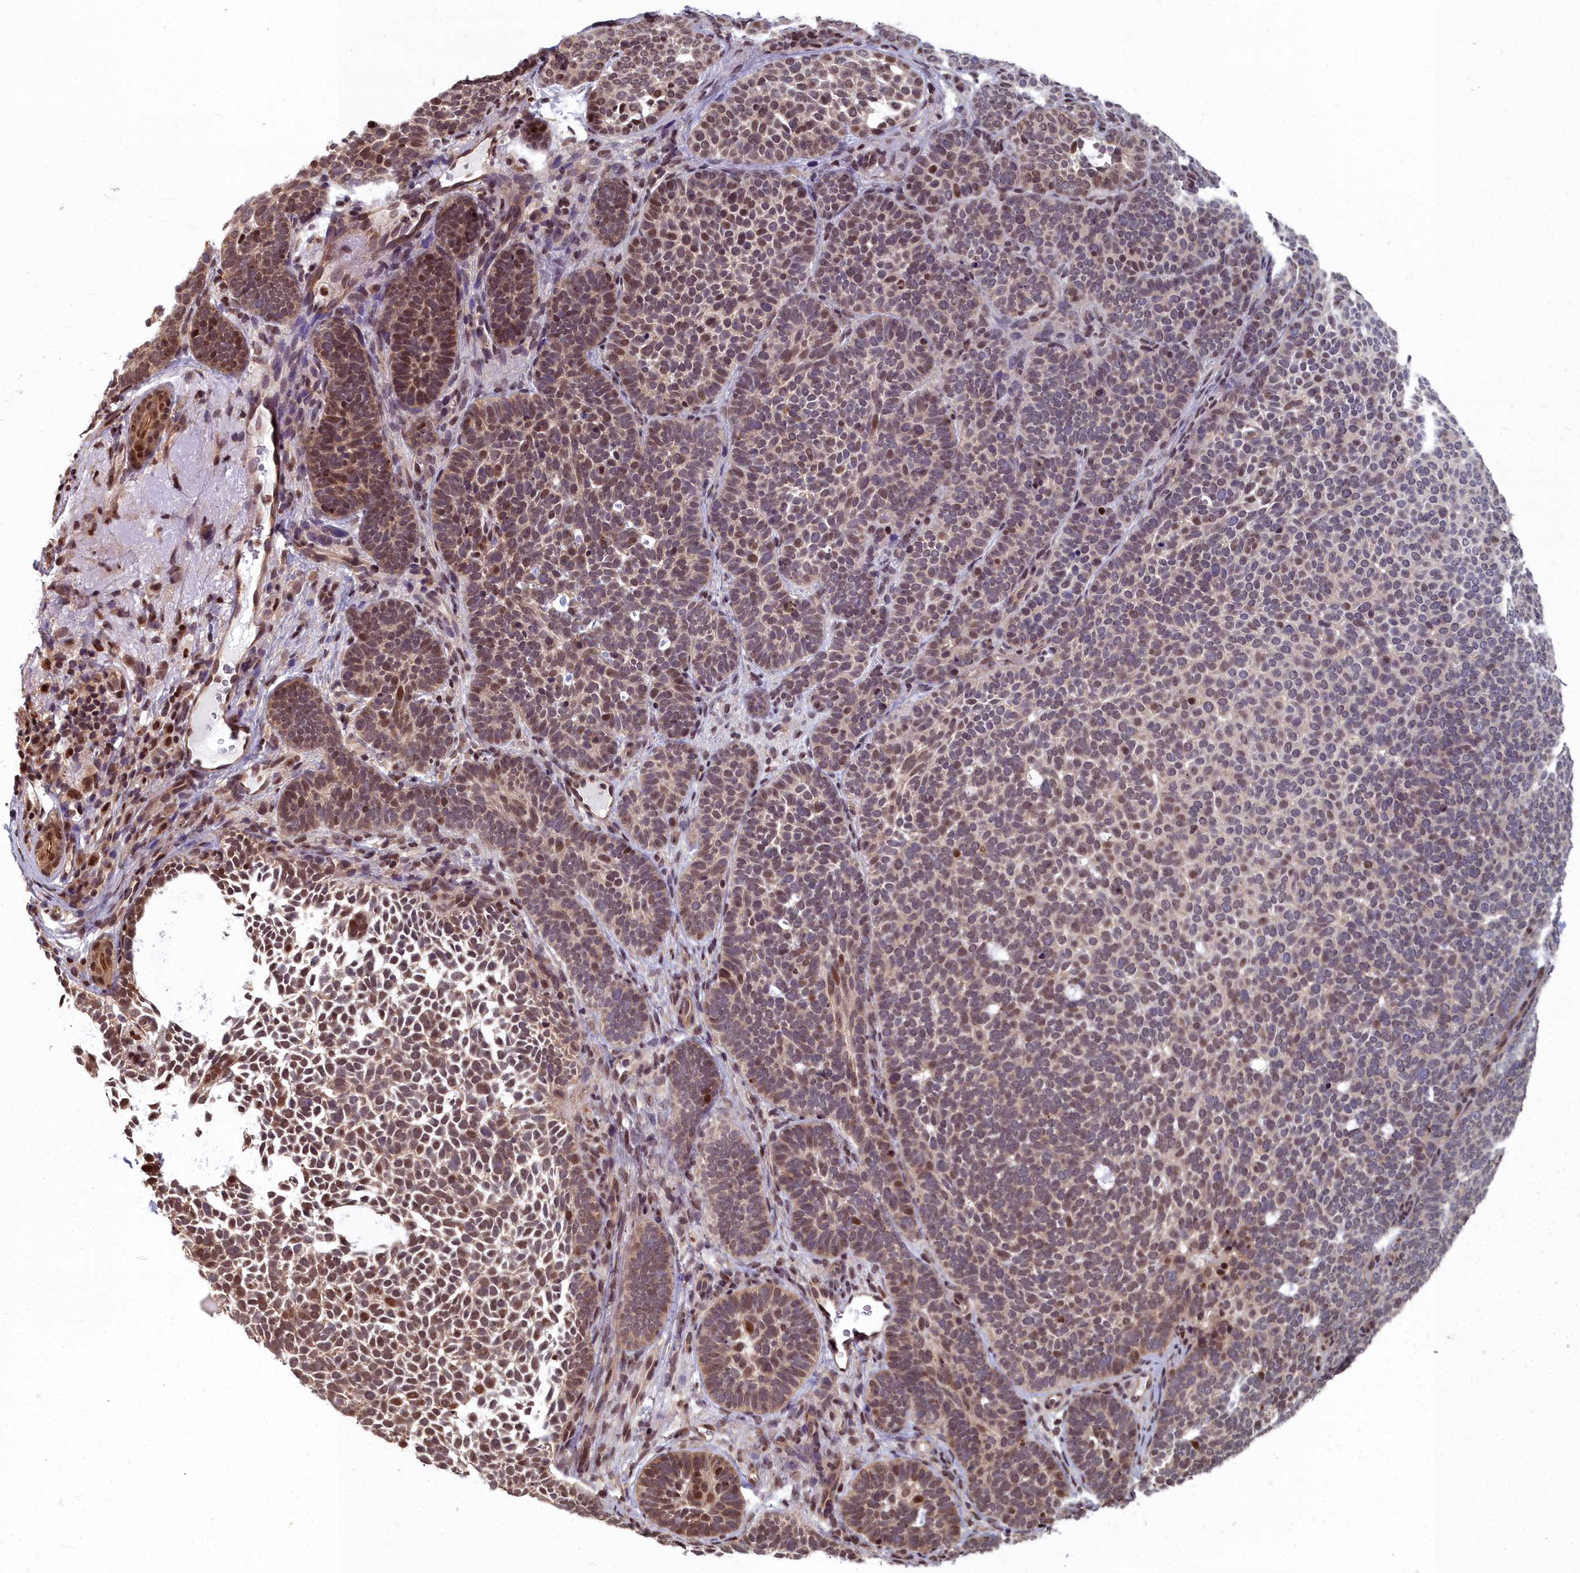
{"staining": {"intensity": "moderate", "quantity": "25%-75%", "location": "nuclear"}, "tissue": "skin cancer", "cell_type": "Tumor cells", "image_type": "cancer", "snomed": [{"axis": "morphology", "description": "Basal cell carcinoma"}, {"axis": "topography", "description": "Skin"}], "caption": "Protein staining of skin cancer tissue reveals moderate nuclear staining in approximately 25%-75% of tumor cells. The staining is performed using DAB (3,3'-diaminobenzidine) brown chromogen to label protein expression. The nuclei are counter-stained blue using hematoxylin.", "gene": "RPS27A", "patient": {"sex": "female", "age": 77}}